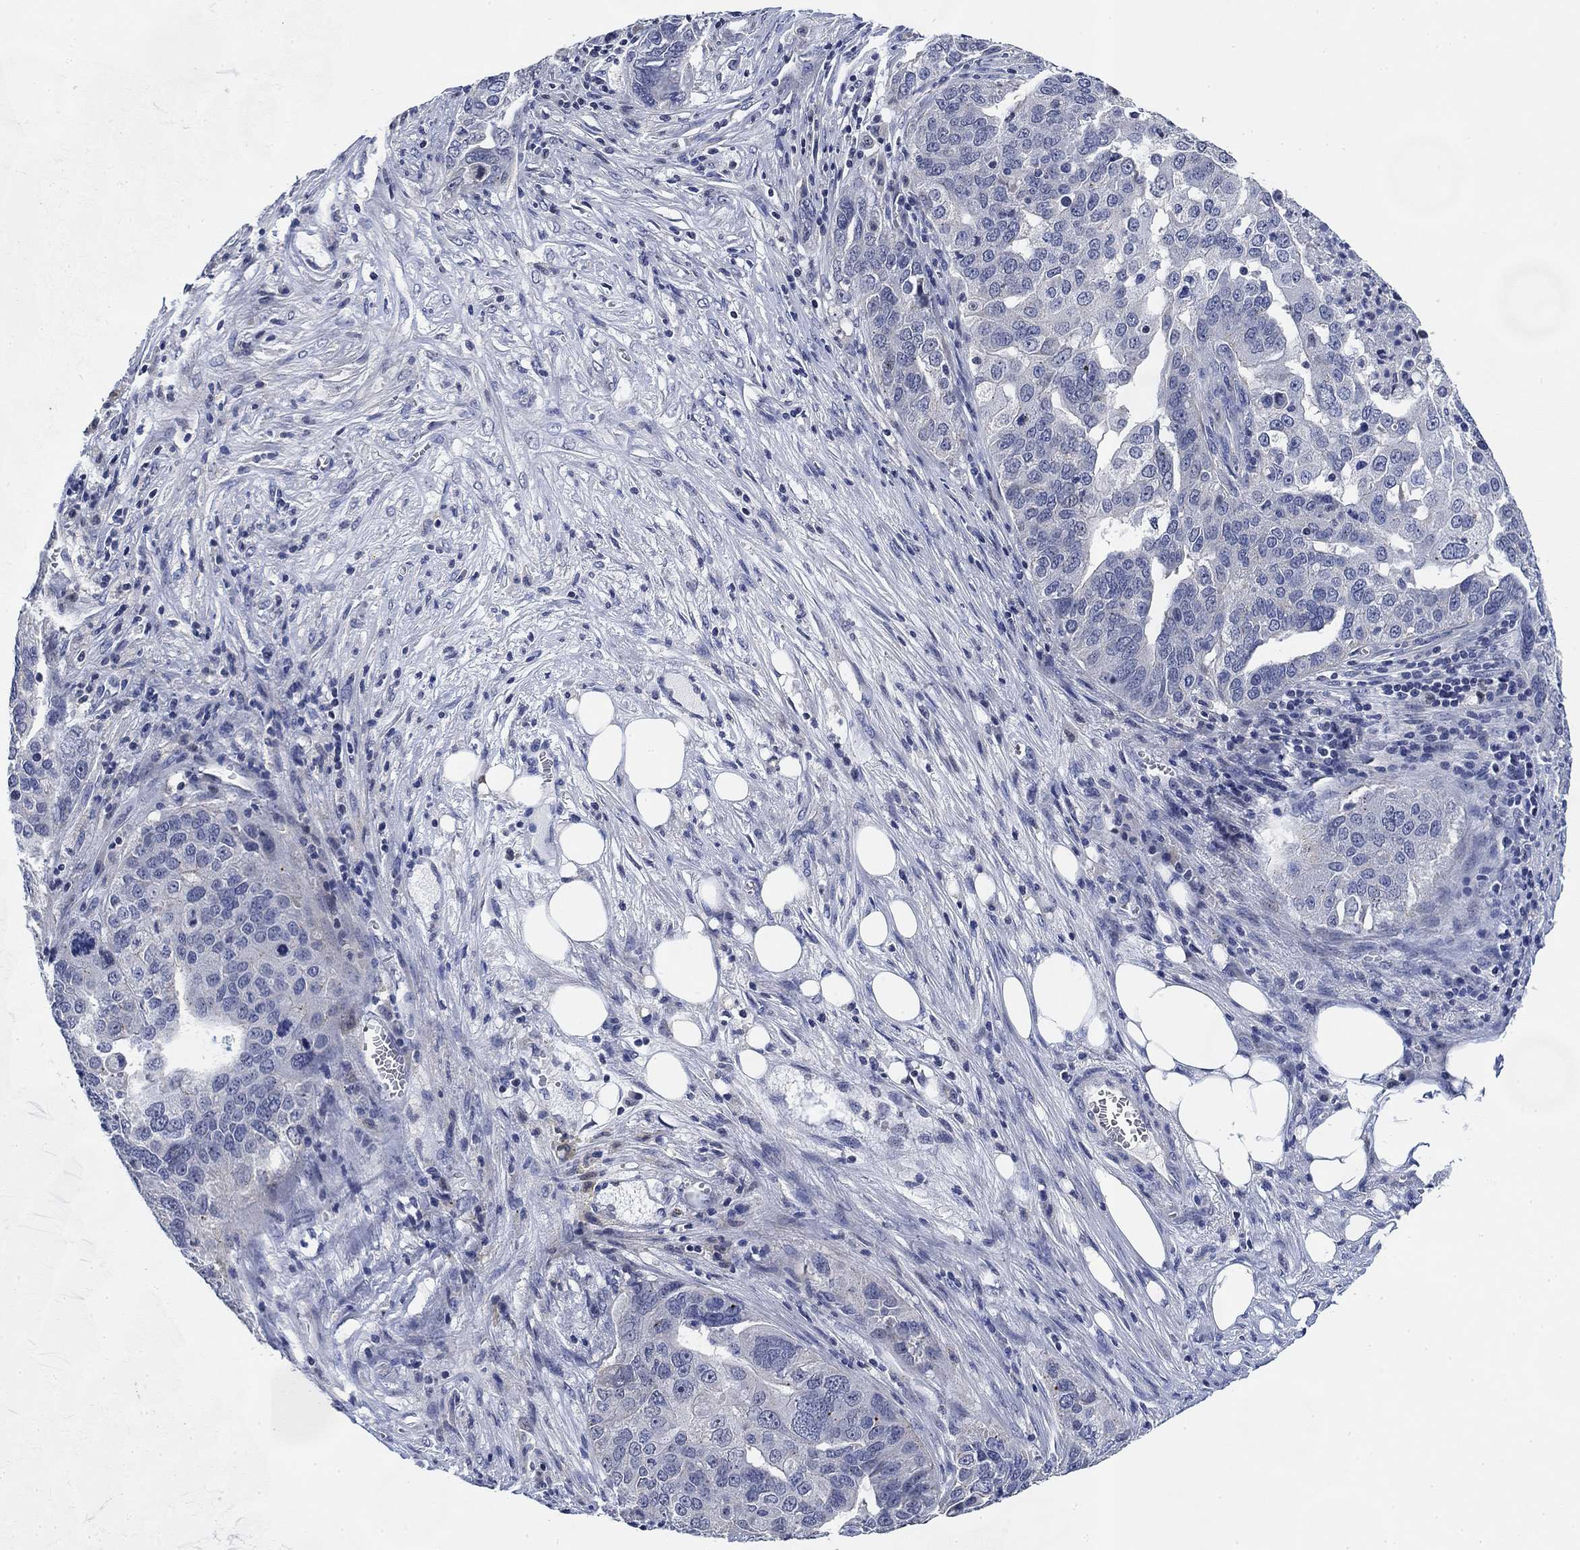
{"staining": {"intensity": "negative", "quantity": "none", "location": "none"}, "tissue": "ovarian cancer", "cell_type": "Tumor cells", "image_type": "cancer", "snomed": [{"axis": "morphology", "description": "Carcinoma, endometroid"}, {"axis": "topography", "description": "Soft tissue"}, {"axis": "topography", "description": "Ovary"}], "caption": "This histopathology image is of ovarian endometroid carcinoma stained with immunohistochemistry (IHC) to label a protein in brown with the nuclei are counter-stained blue. There is no staining in tumor cells.", "gene": "DAZL", "patient": {"sex": "female", "age": 52}}